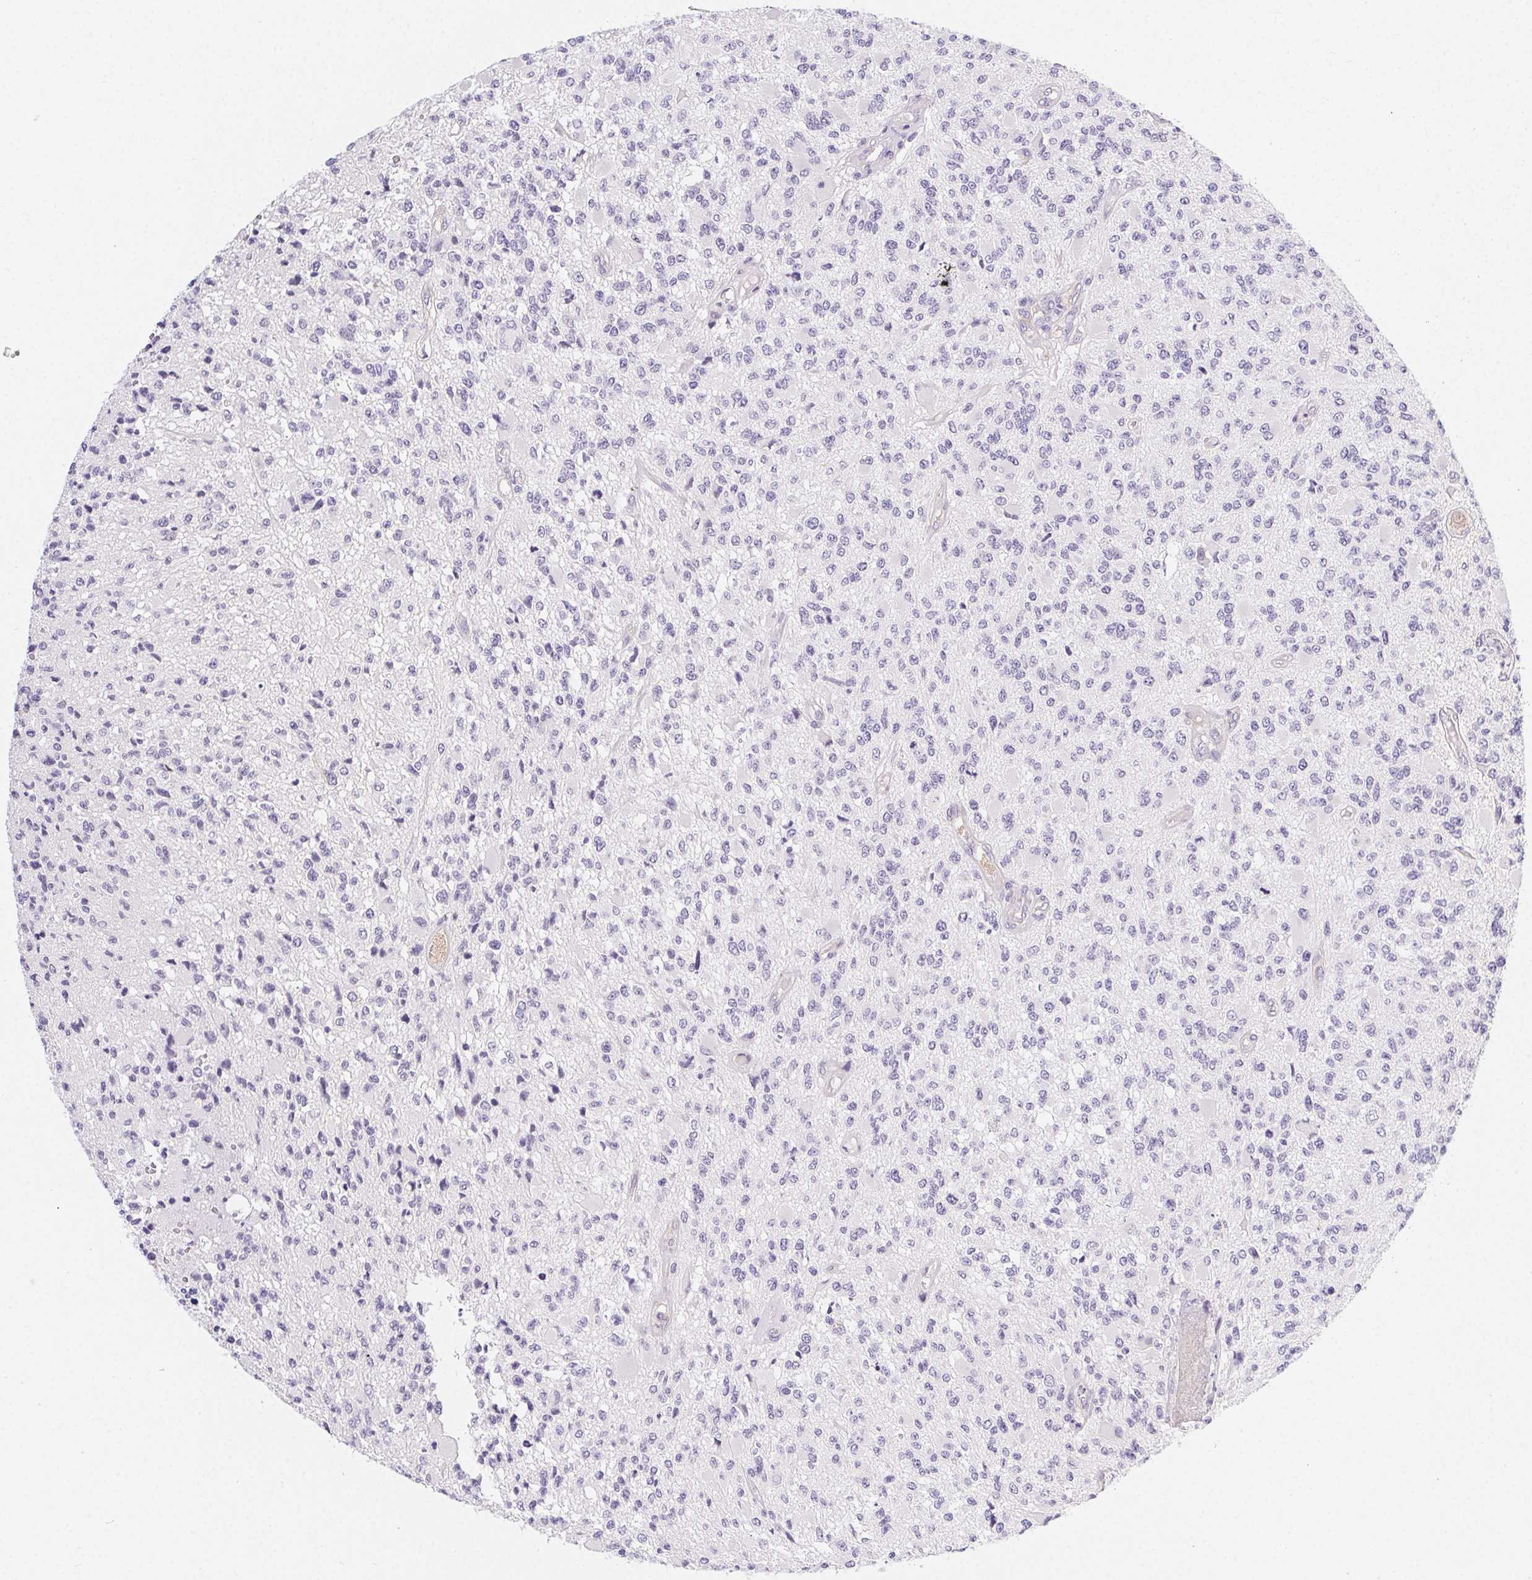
{"staining": {"intensity": "negative", "quantity": "none", "location": "none"}, "tissue": "glioma", "cell_type": "Tumor cells", "image_type": "cancer", "snomed": [{"axis": "morphology", "description": "Glioma, malignant, High grade"}, {"axis": "topography", "description": "Brain"}], "caption": "DAB immunohistochemical staining of human glioma shows no significant expression in tumor cells.", "gene": "CSN1S1", "patient": {"sex": "female", "age": 63}}